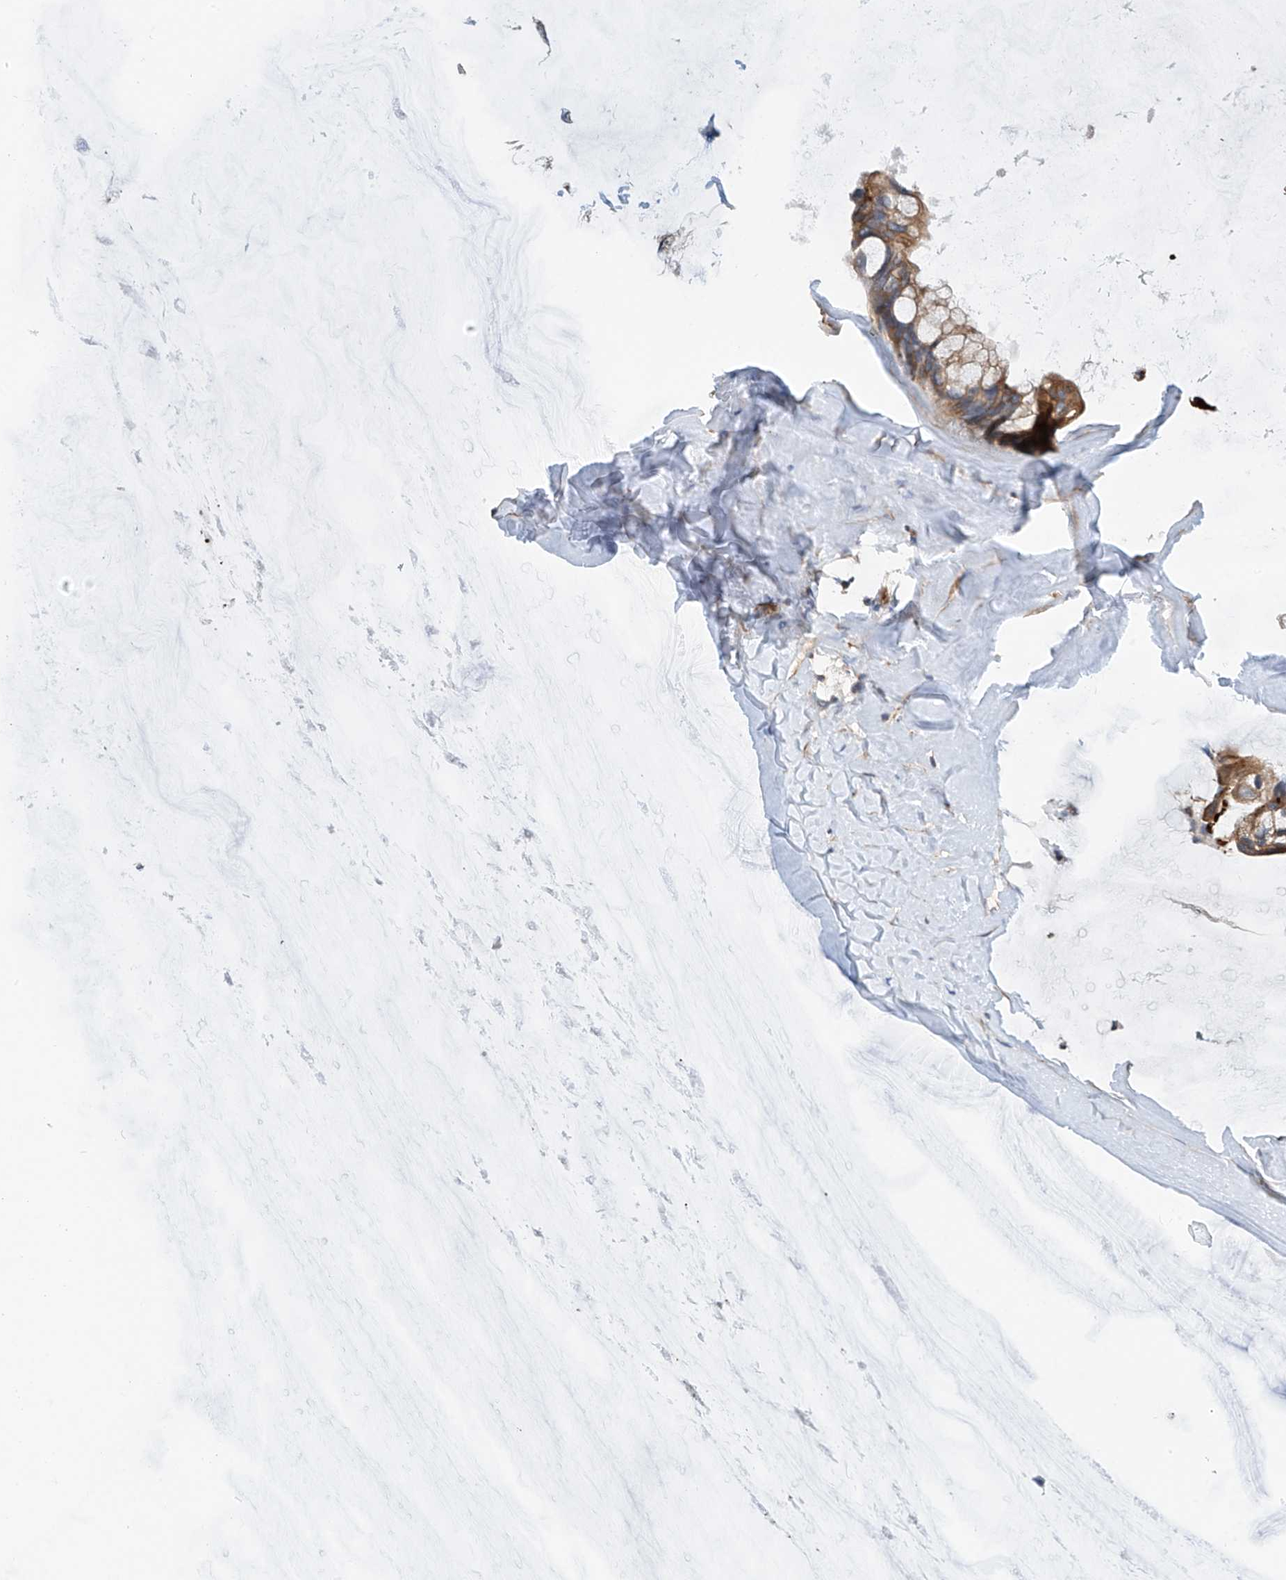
{"staining": {"intensity": "moderate", "quantity": ">75%", "location": "cytoplasmic/membranous"}, "tissue": "ovarian cancer", "cell_type": "Tumor cells", "image_type": "cancer", "snomed": [{"axis": "morphology", "description": "Cystadenocarcinoma, mucinous, NOS"}, {"axis": "topography", "description": "Ovary"}], "caption": "Ovarian mucinous cystadenocarcinoma stained for a protein (brown) demonstrates moderate cytoplasmic/membranous positive positivity in about >75% of tumor cells.", "gene": "RPAIN", "patient": {"sex": "female", "age": 39}}